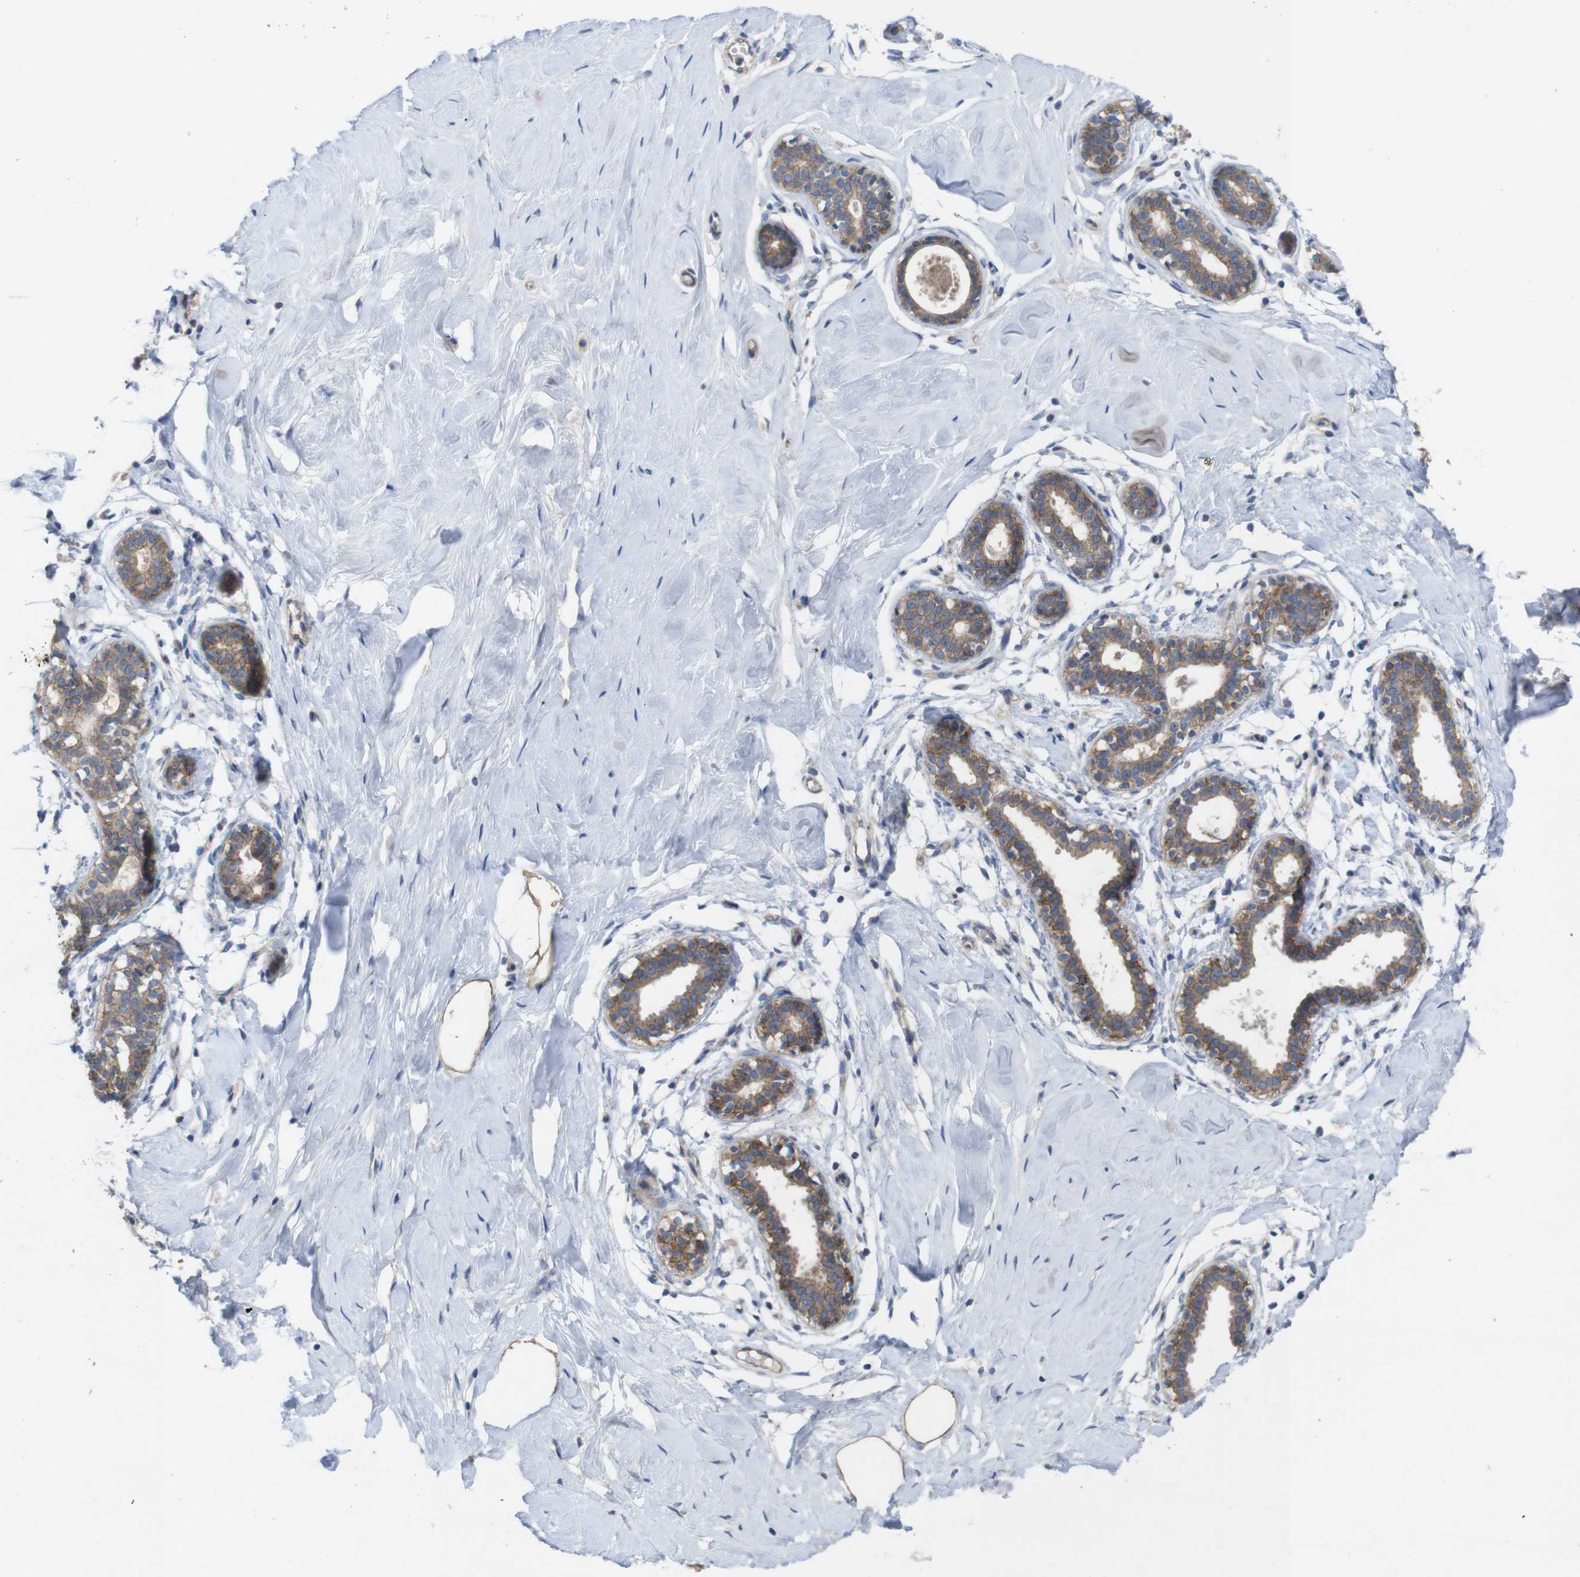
{"staining": {"intensity": "moderate", "quantity": ">75%", "location": "cytoplasmic/membranous"}, "tissue": "breast", "cell_type": "Adipocytes", "image_type": "normal", "snomed": [{"axis": "morphology", "description": "Normal tissue, NOS"}, {"axis": "topography", "description": "Breast"}], "caption": "A high-resolution image shows immunohistochemistry staining of unremarkable breast, which displays moderate cytoplasmic/membranous expression in about >75% of adipocytes.", "gene": "KIDINS220", "patient": {"sex": "female", "age": 23}}